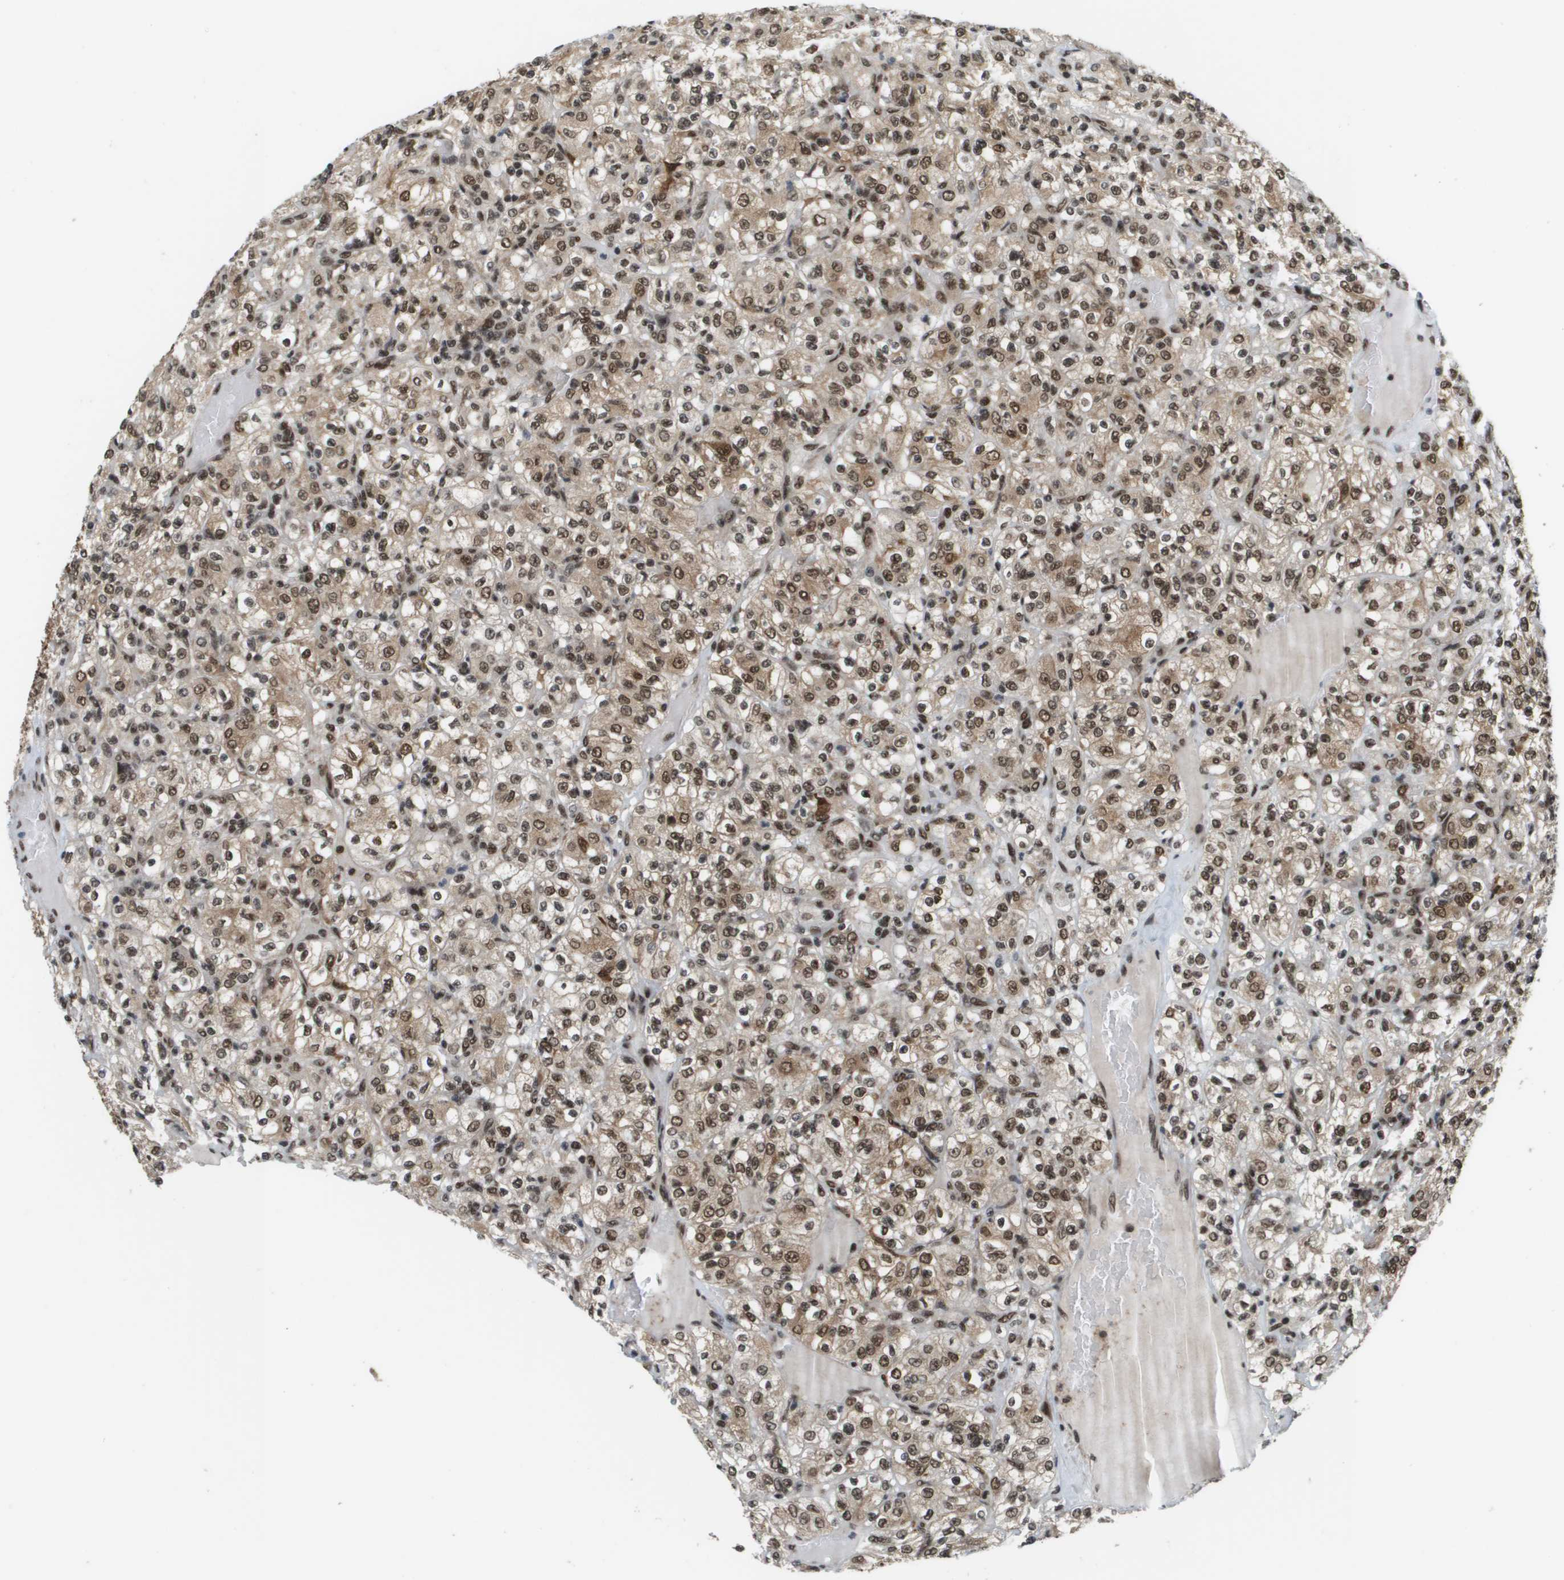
{"staining": {"intensity": "weak", "quantity": "25%-75%", "location": "nuclear"}, "tissue": "renal cancer", "cell_type": "Tumor cells", "image_type": "cancer", "snomed": [{"axis": "morphology", "description": "Normal tissue, NOS"}, {"axis": "morphology", "description": "Adenocarcinoma, NOS"}, {"axis": "topography", "description": "Kidney"}], "caption": "IHC (DAB) staining of human renal adenocarcinoma exhibits weak nuclear protein staining in about 25%-75% of tumor cells.", "gene": "PRCC", "patient": {"sex": "female", "age": 72}}